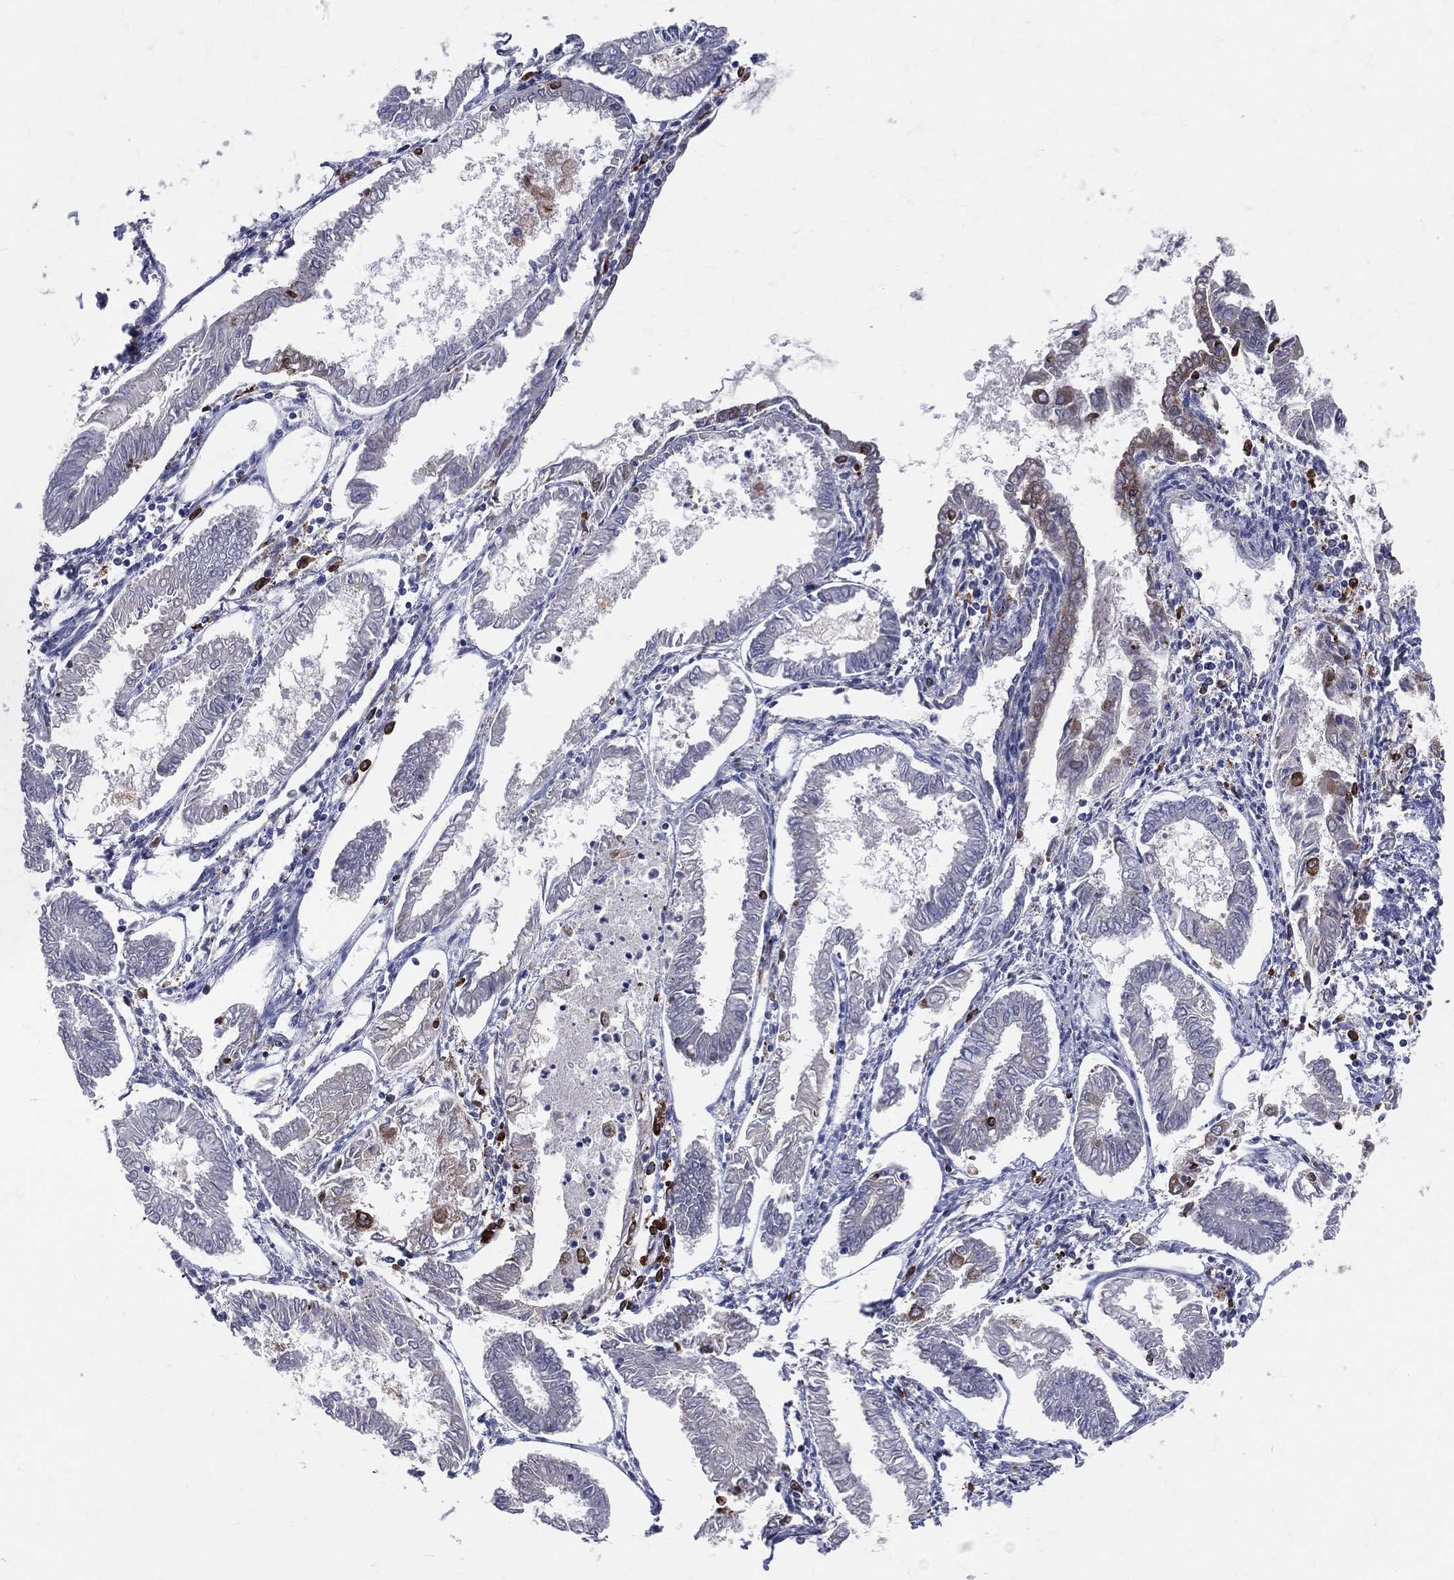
{"staining": {"intensity": "negative", "quantity": "none", "location": "none"}, "tissue": "endometrial cancer", "cell_type": "Tumor cells", "image_type": "cancer", "snomed": [{"axis": "morphology", "description": "Adenocarcinoma, NOS"}, {"axis": "topography", "description": "Endometrium"}], "caption": "High magnification brightfield microscopy of endometrial cancer (adenocarcinoma) stained with DAB (3,3'-diaminobenzidine) (brown) and counterstained with hematoxylin (blue): tumor cells show no significant expression.", "gene": "CD74", "patient": {"sex": "female", "age": 68}}